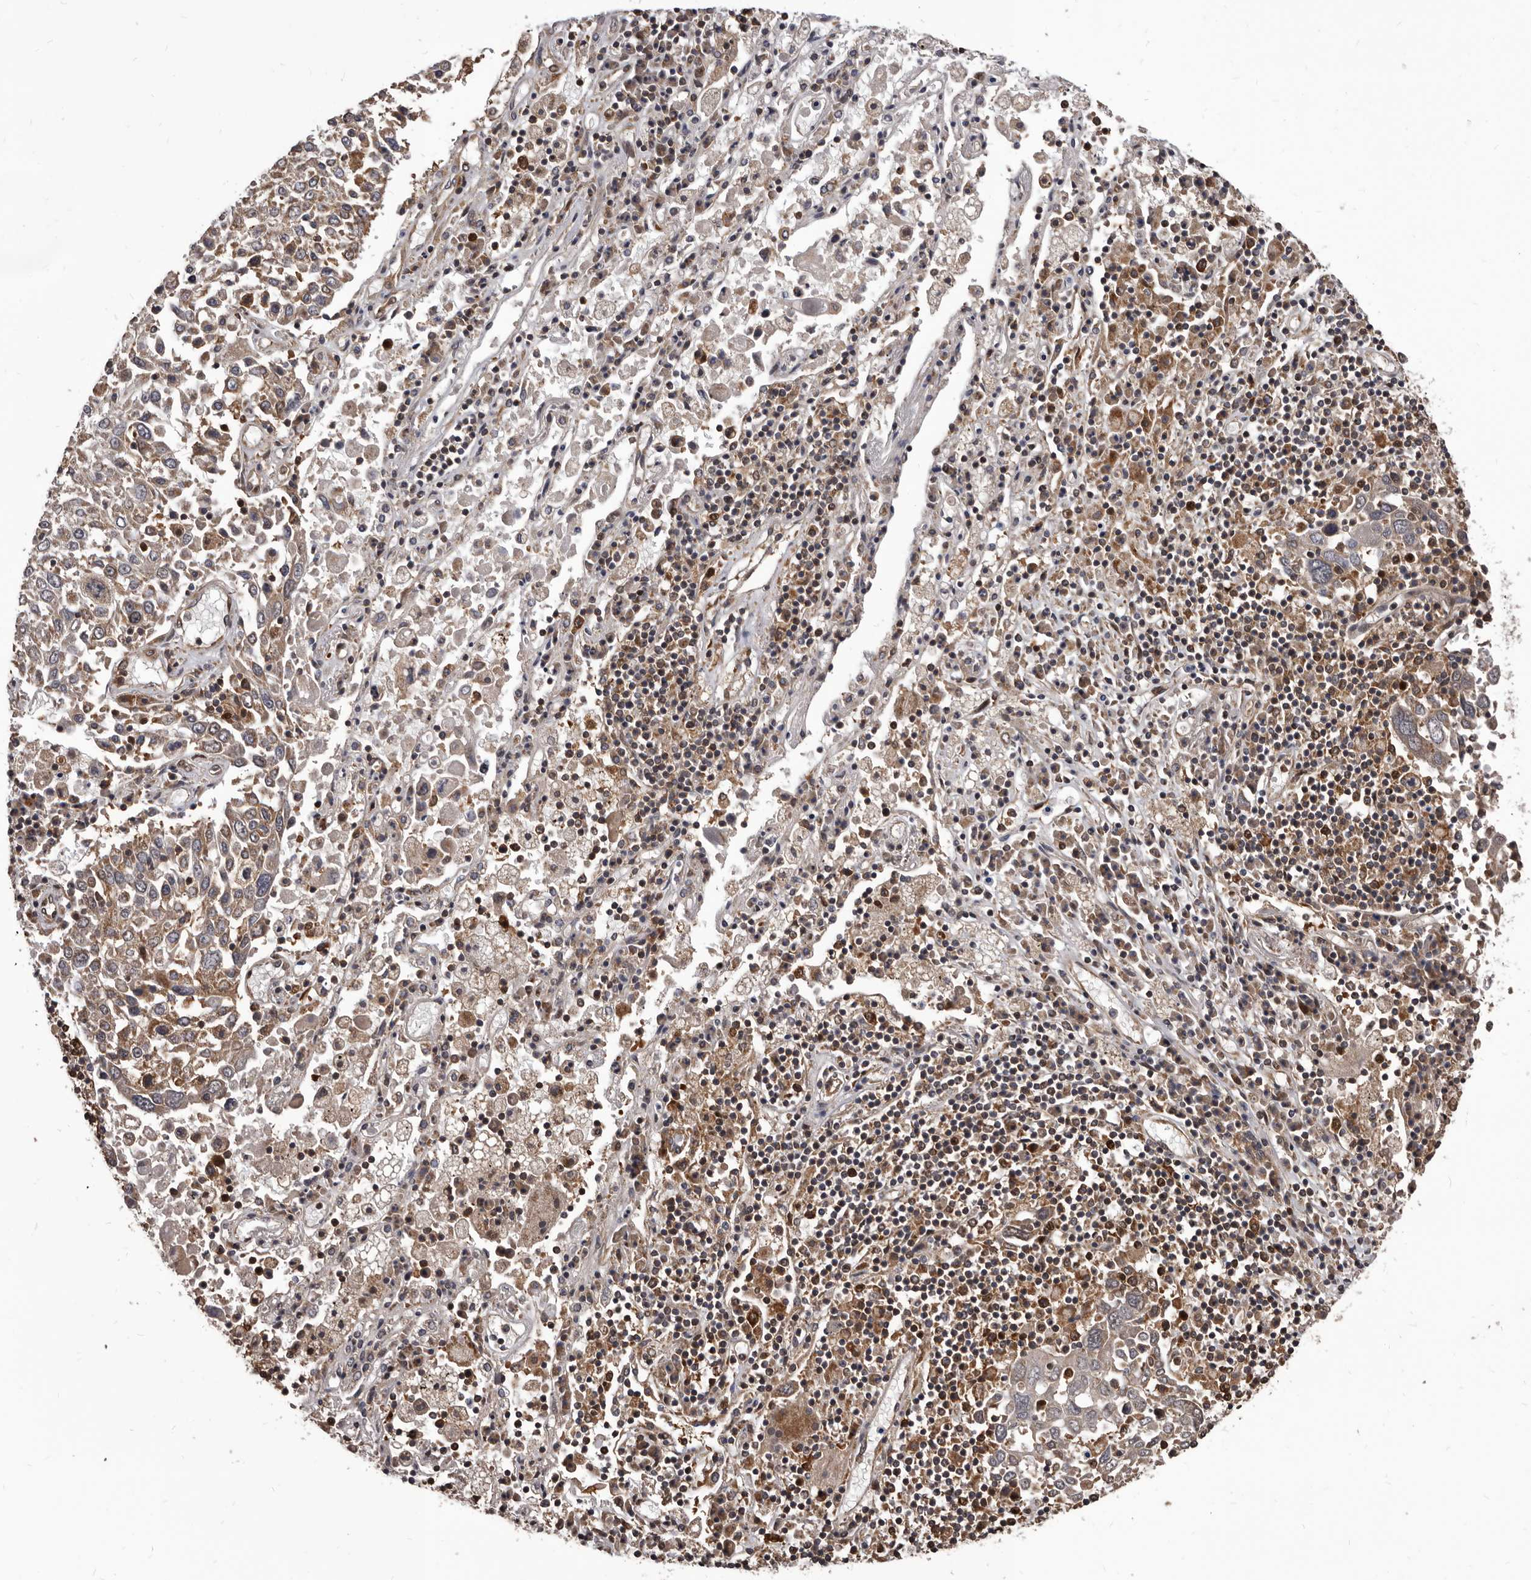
{"staining": {"intensity": "weak", "quantity": "25%-75%", "location": "cytoplasmic/membranous"}, "tissue": "lung cancer", "cell_type": "Tumor cells", "image_type": "cancer", "snomed": [{"axis": "morphology", "description": "Squamous cell carcinoma, NOS"}, {"axis": "topography", "description": "Lung"}], "caption": "The image demonstrates staining of lung squamous cell carcinoma, revealing weak cytoplasmic/membranous protein staining (brown color) within tumor cells.", "gene": "MAP3K14", "patient": {"sex": "male", "age": 65}}